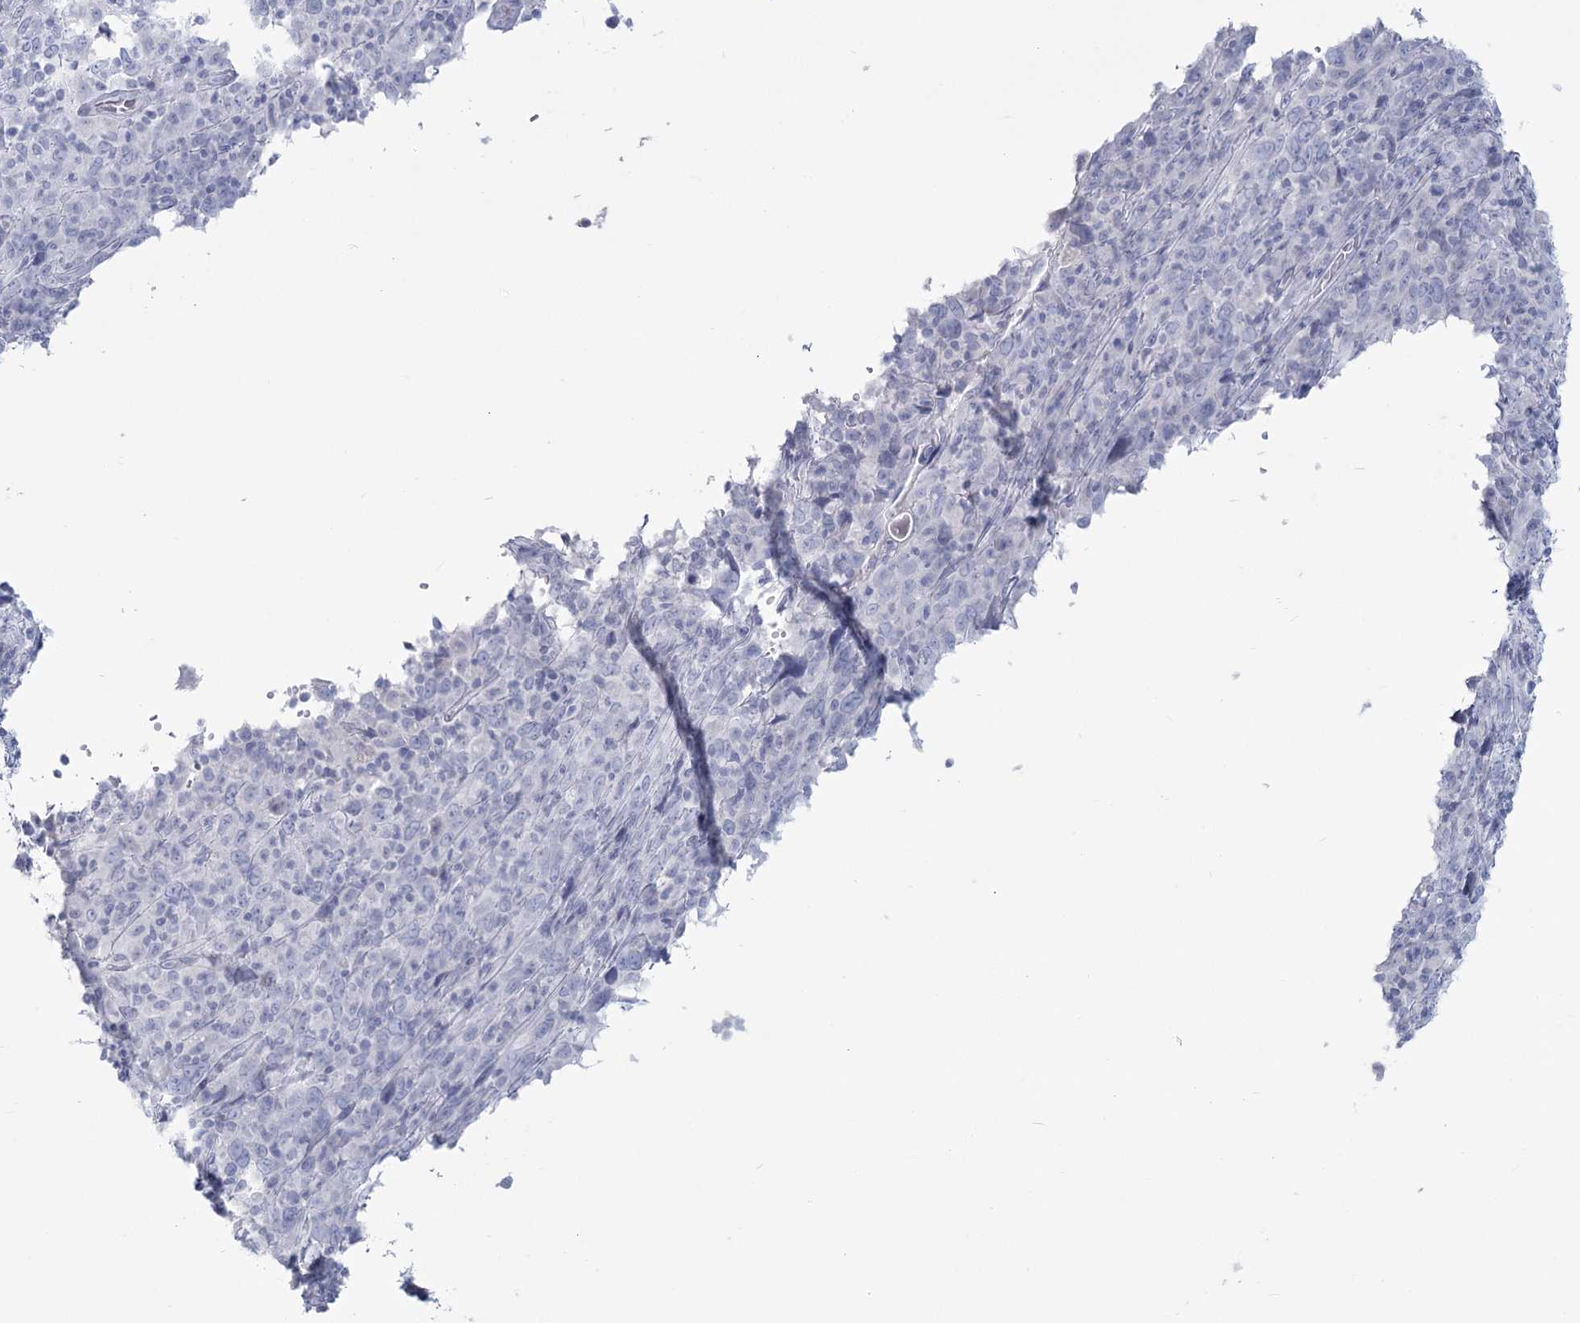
{"staining": {"intensity": "negative", "quantity": "none", "location": "none"}, "tissue": "cervical cancer", "cell_type": "Tumor cells", "image_type": "cancer", "snomed": [{"axis": "morphology", "description": "Squamous cell carcinoma, NOS"}, {"axis": "topography", "description": "Cervix"}], "caption": "Protein analysis of cervical cancer demonstrates no significant positivity in tumor cells.", "gene": "SLC6A19", "patient": {"sex": "female", "age": 46}}